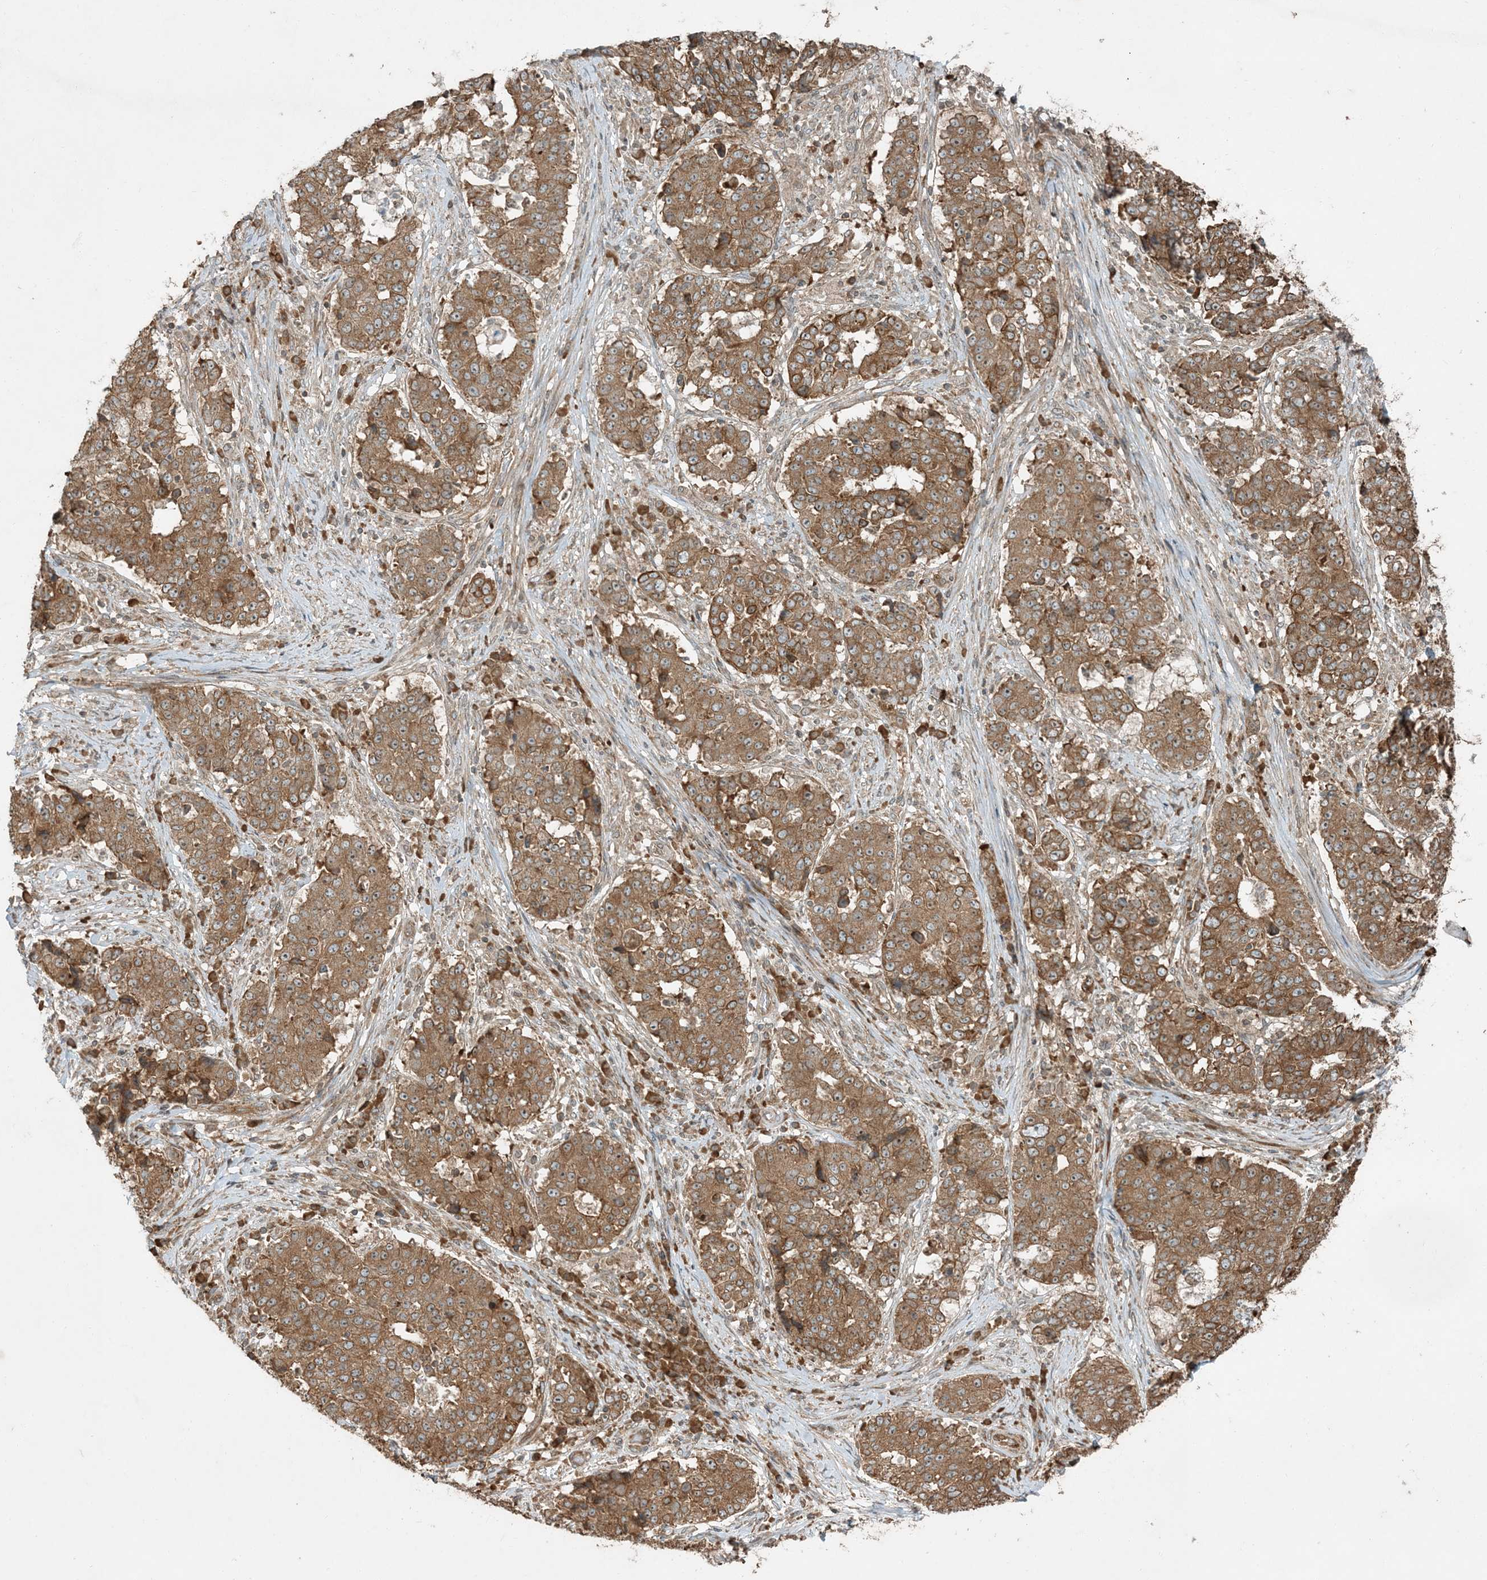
{"staining": {"intensity": "moderate", "quantity": ">75%", "location": "cytoplasmic/membranous"}, "tissue": "stomach cancer", "cell_type": "Tumor cells", "image_type": "cancer", "snomed": [{"axis": "morphology", "description": "Adenocarcinoma, NOS"}, {"axis": "topography", "description": "Stomach"}], "caption": "Immunohistochemistry (DAB (3,3'-diaminobenzidine)) staining of human stomach adenocarcinoma displays moderate cytoplasmic/membranous protein expression in about >75% of tumor cells.", "gene": "COMMD8", "patient": {"sex": "male", "age": 59}}